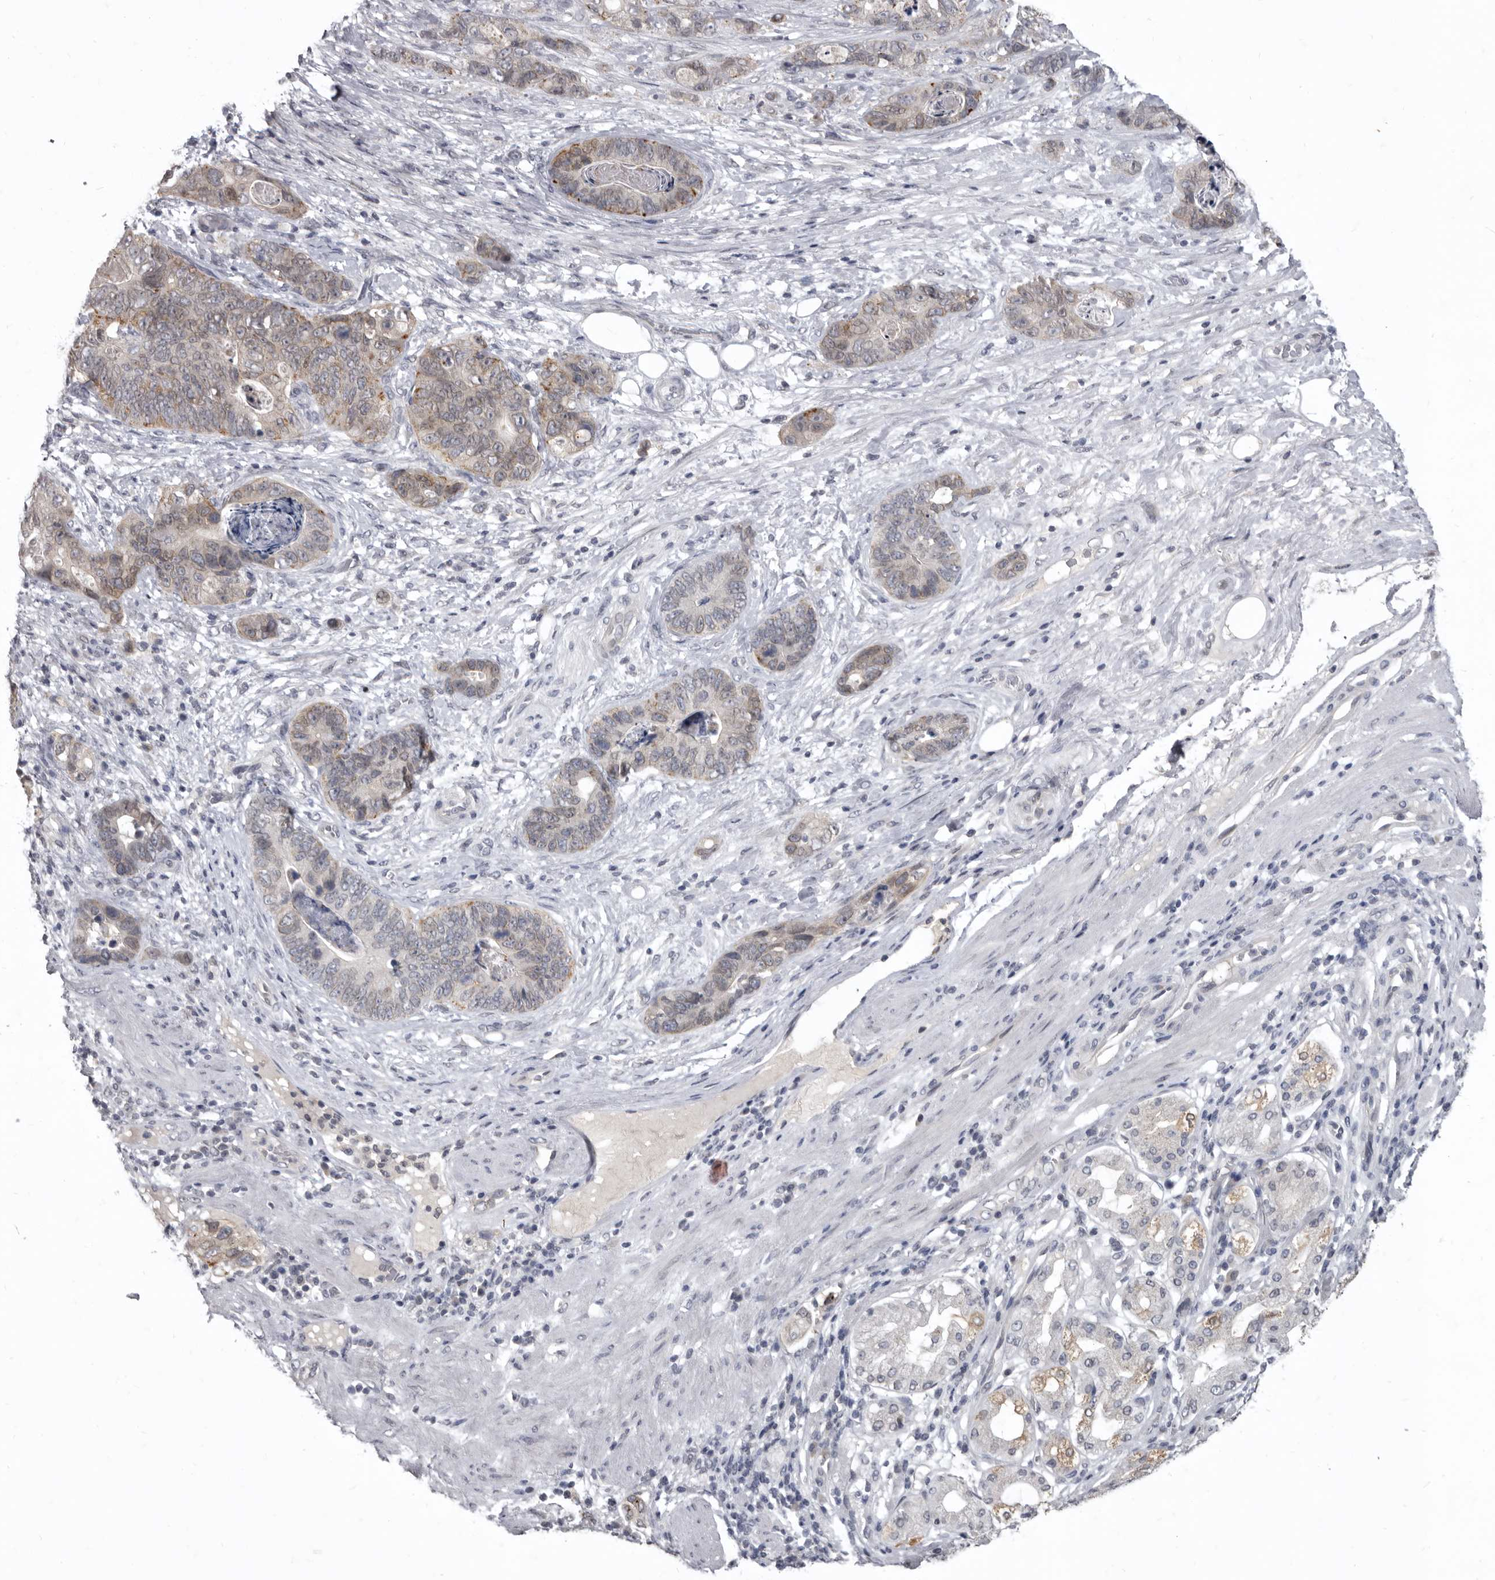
{"staining": {"intensity": "moderate", "quantity": "<25%", "location": "cytoplasmic/membranous"}, "tissue": "stomach cancer", "cell_type": "Tumor cells", "image_type": "cancer", "snomed": [{"axis": "morphology", "description": "Normal tissue, NOS"}, {"axis": "morphology", "description": "Adenocarcinoma, NOS"}, {"axis": "topography", "description": "Stomach"}], "caption": "An image showing moderate cytoplasmic/membranous staining in approximately <25% of tumor cells in stomach adenocarcinoma, as visualized by brown immunohistochemical staining.", "gene": "SULT1E1", "patient": {"sex": "female", "age": 89}}